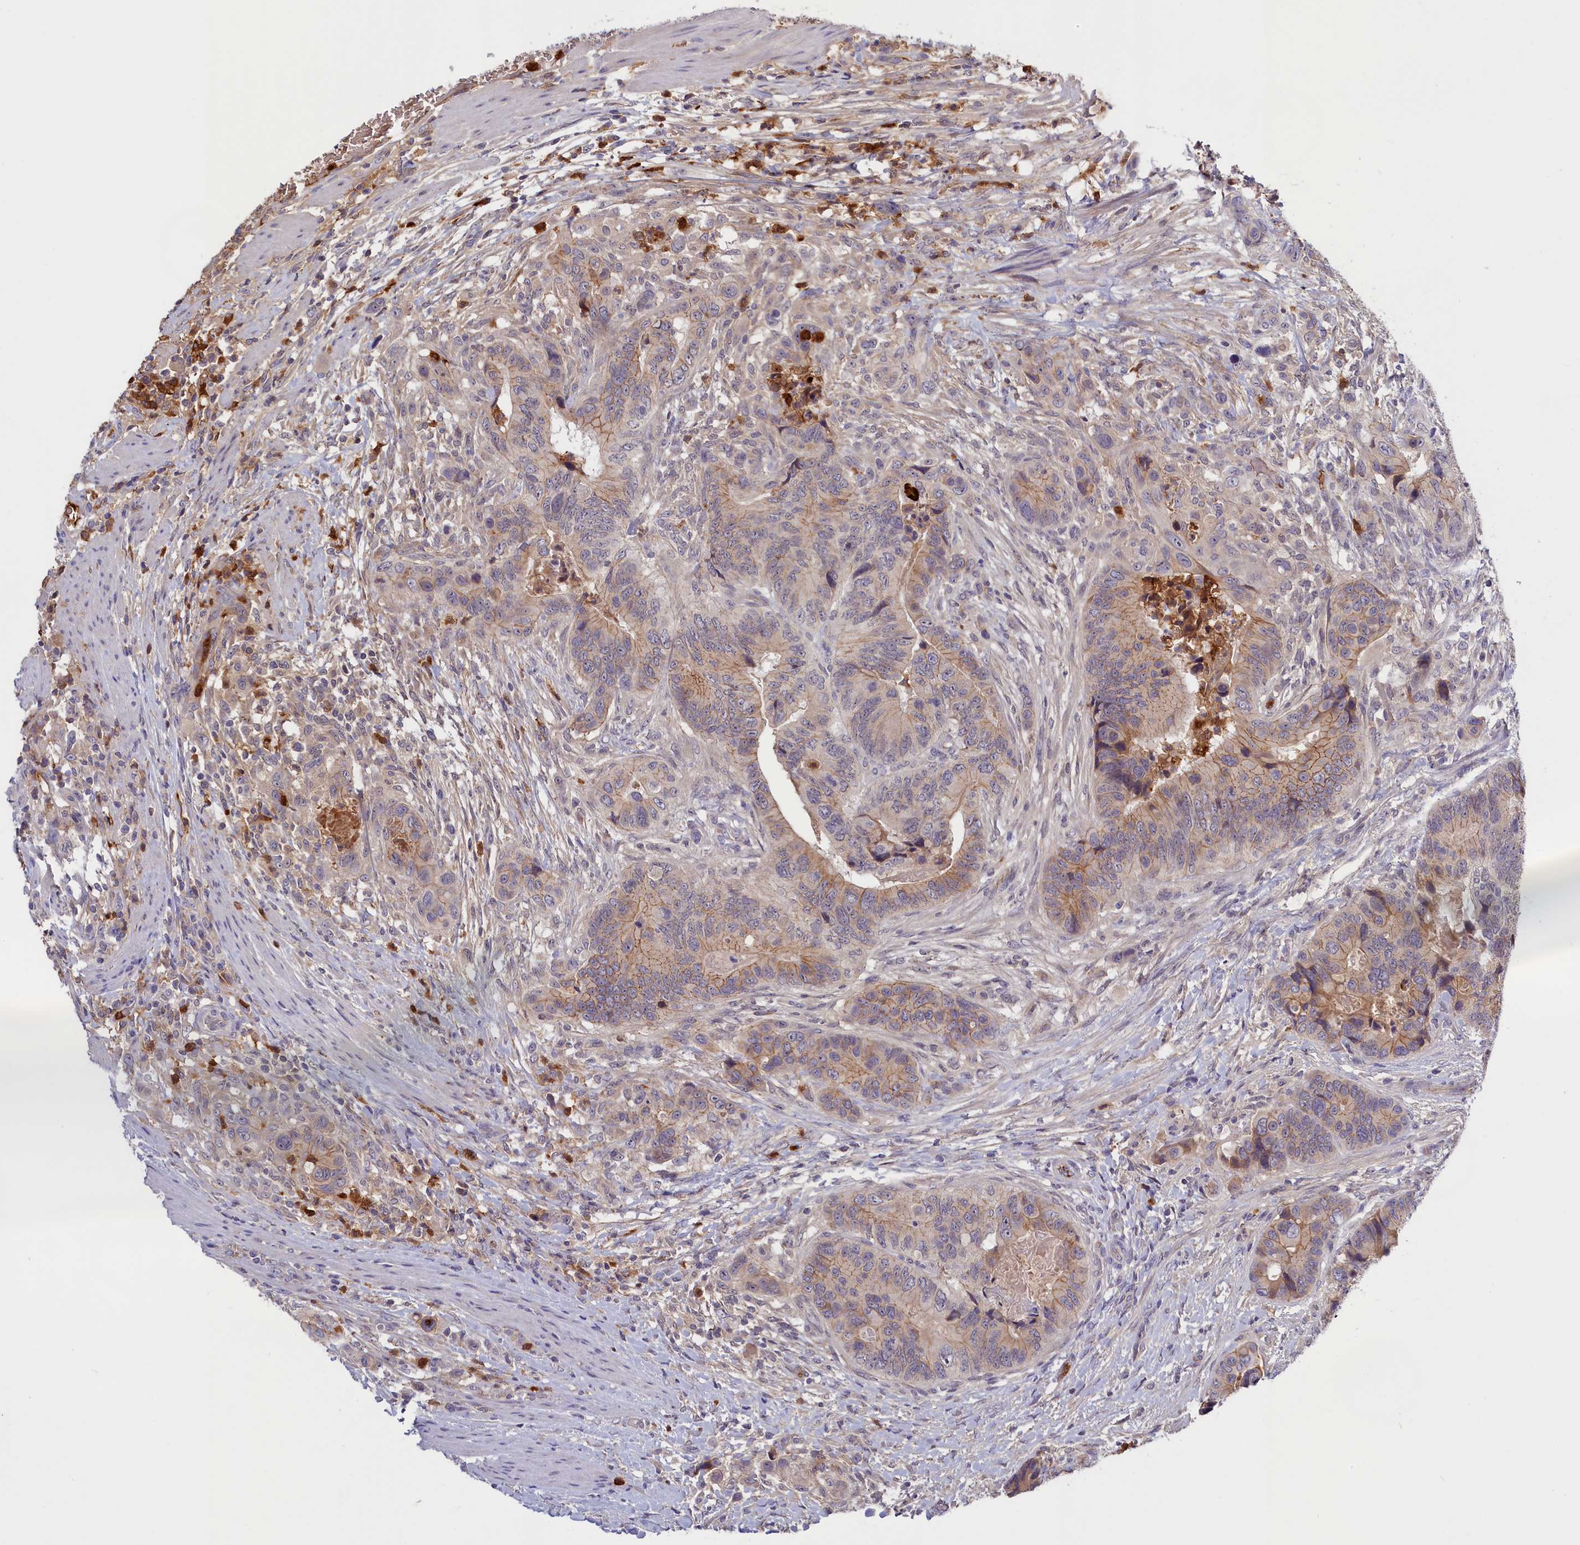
{"staining": {"intensity": "weak", "quantity": "25%-75%", "location": "cytoplasmic/membranous"}, "tissue": "colorectal cancer", "cell_type": "Tumor cells", "image_type": "cancer", "snomed": [{"axis": "morphology", "description": "Adenocarcinoma, NOS"}, {"axis": "topography", "description": "Colon"}], "caption": "Colorectal cancer tissue exhibits weak cytoplasmic/membranous positivity in approximately 25%-75% of tumor cells", "gene": "ADGRD1", "patient": {"sex": "male", "age": 84}}